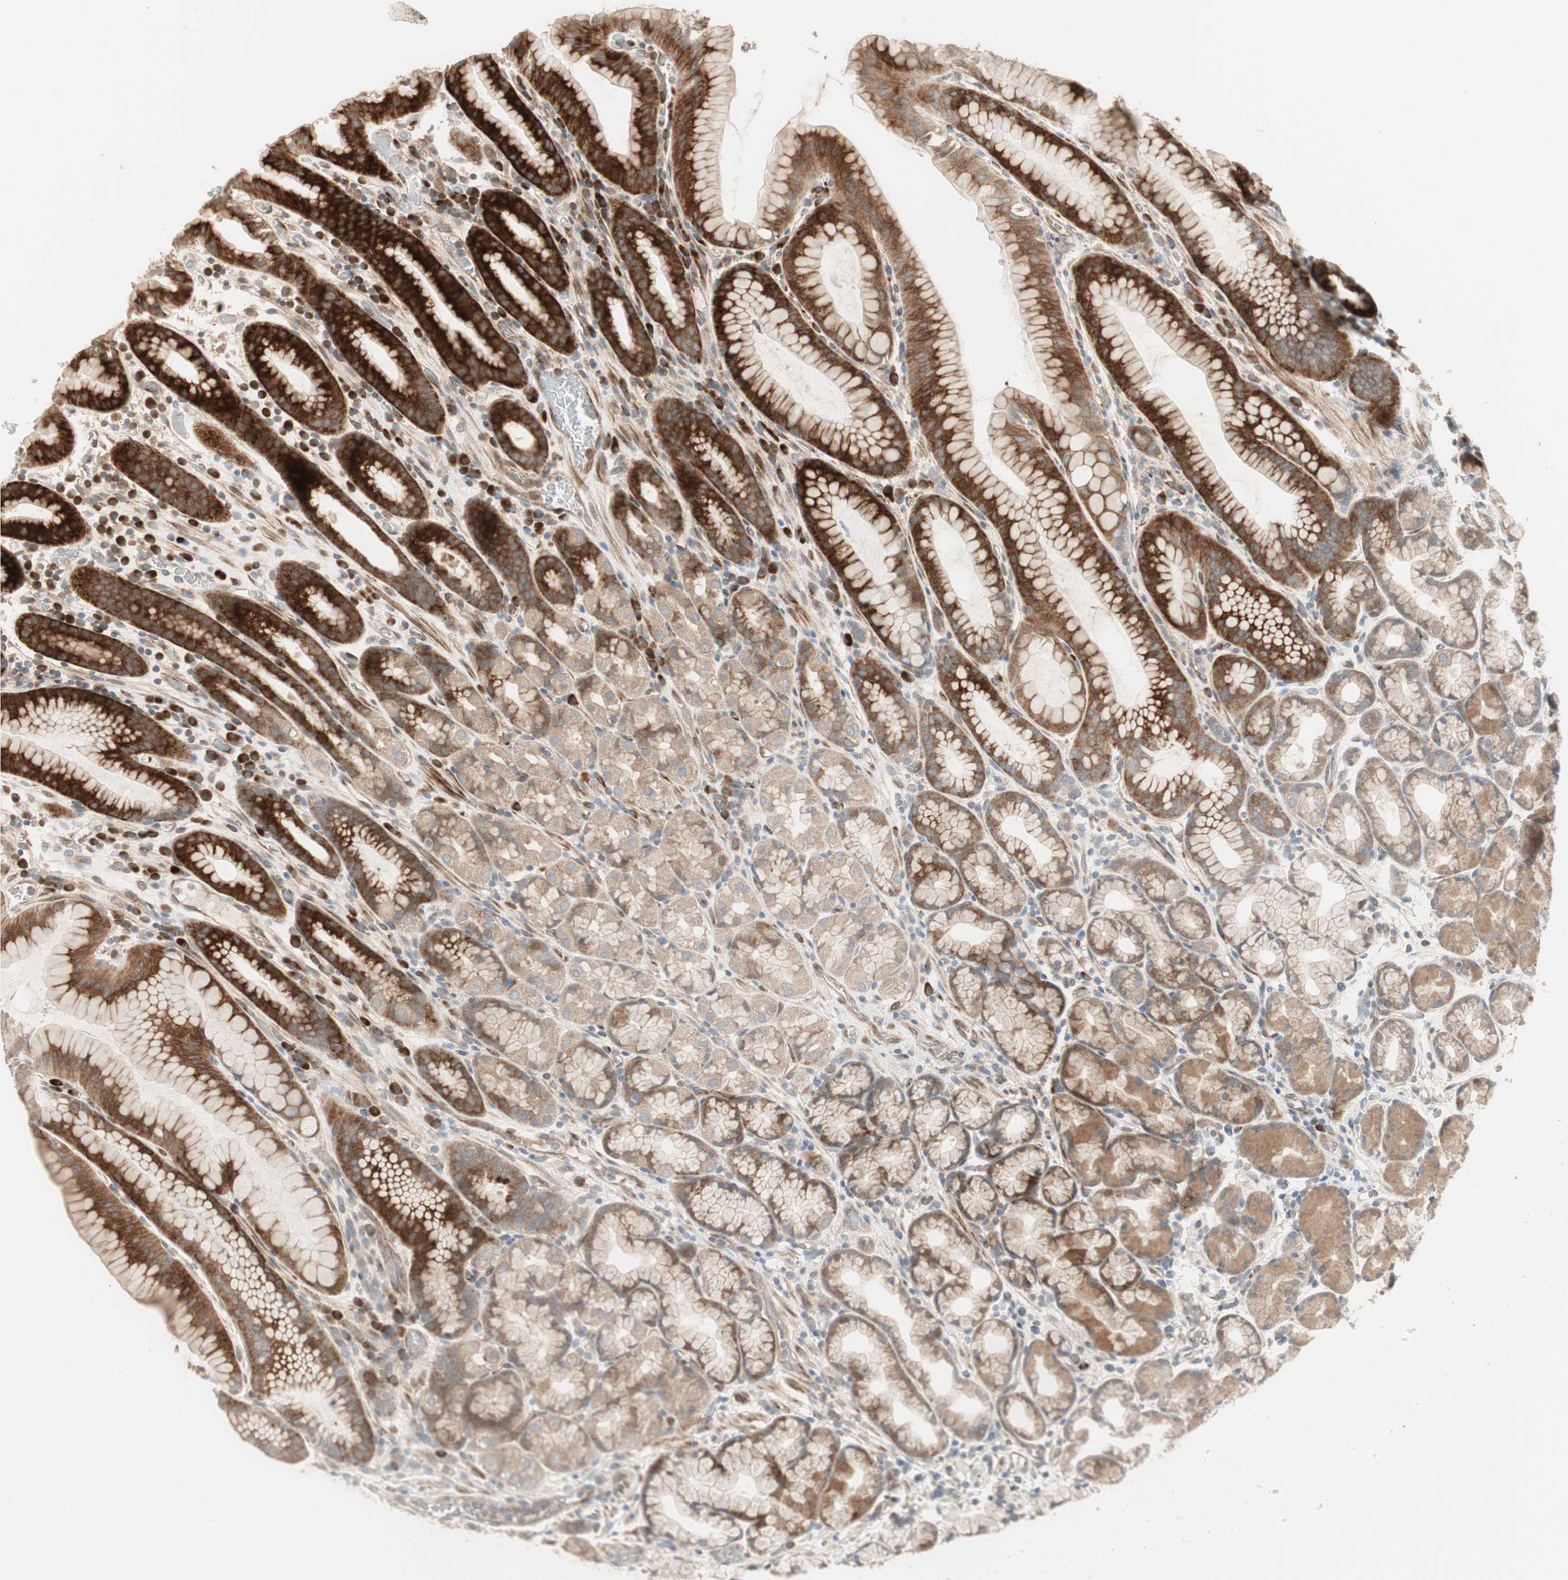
{"staining": {"intensity": "strong", "quantity": "25%-75%", "location": "cytoplasmic/membranous"}, "tissue": "stomach", "cell_type": "Glandular cells", "image_type": "normal", "snomed": [{"axis": "morphology", "description": "Normal tissue, NOS"}, {"axis": "topography", "description": "Stomach, upper"}], "caption": "IHC micrograph of unremarkable stomach: human stomach stained using immunohistochemistry reveals high levels of strong protein expression localized specifically in the cytoplasmic/membranous of glandular cells, appearing as a cytoplasmic/membranous brown color.", "gene": "PPP2R5E", "patient": {"sex": "male", "age": 68}}